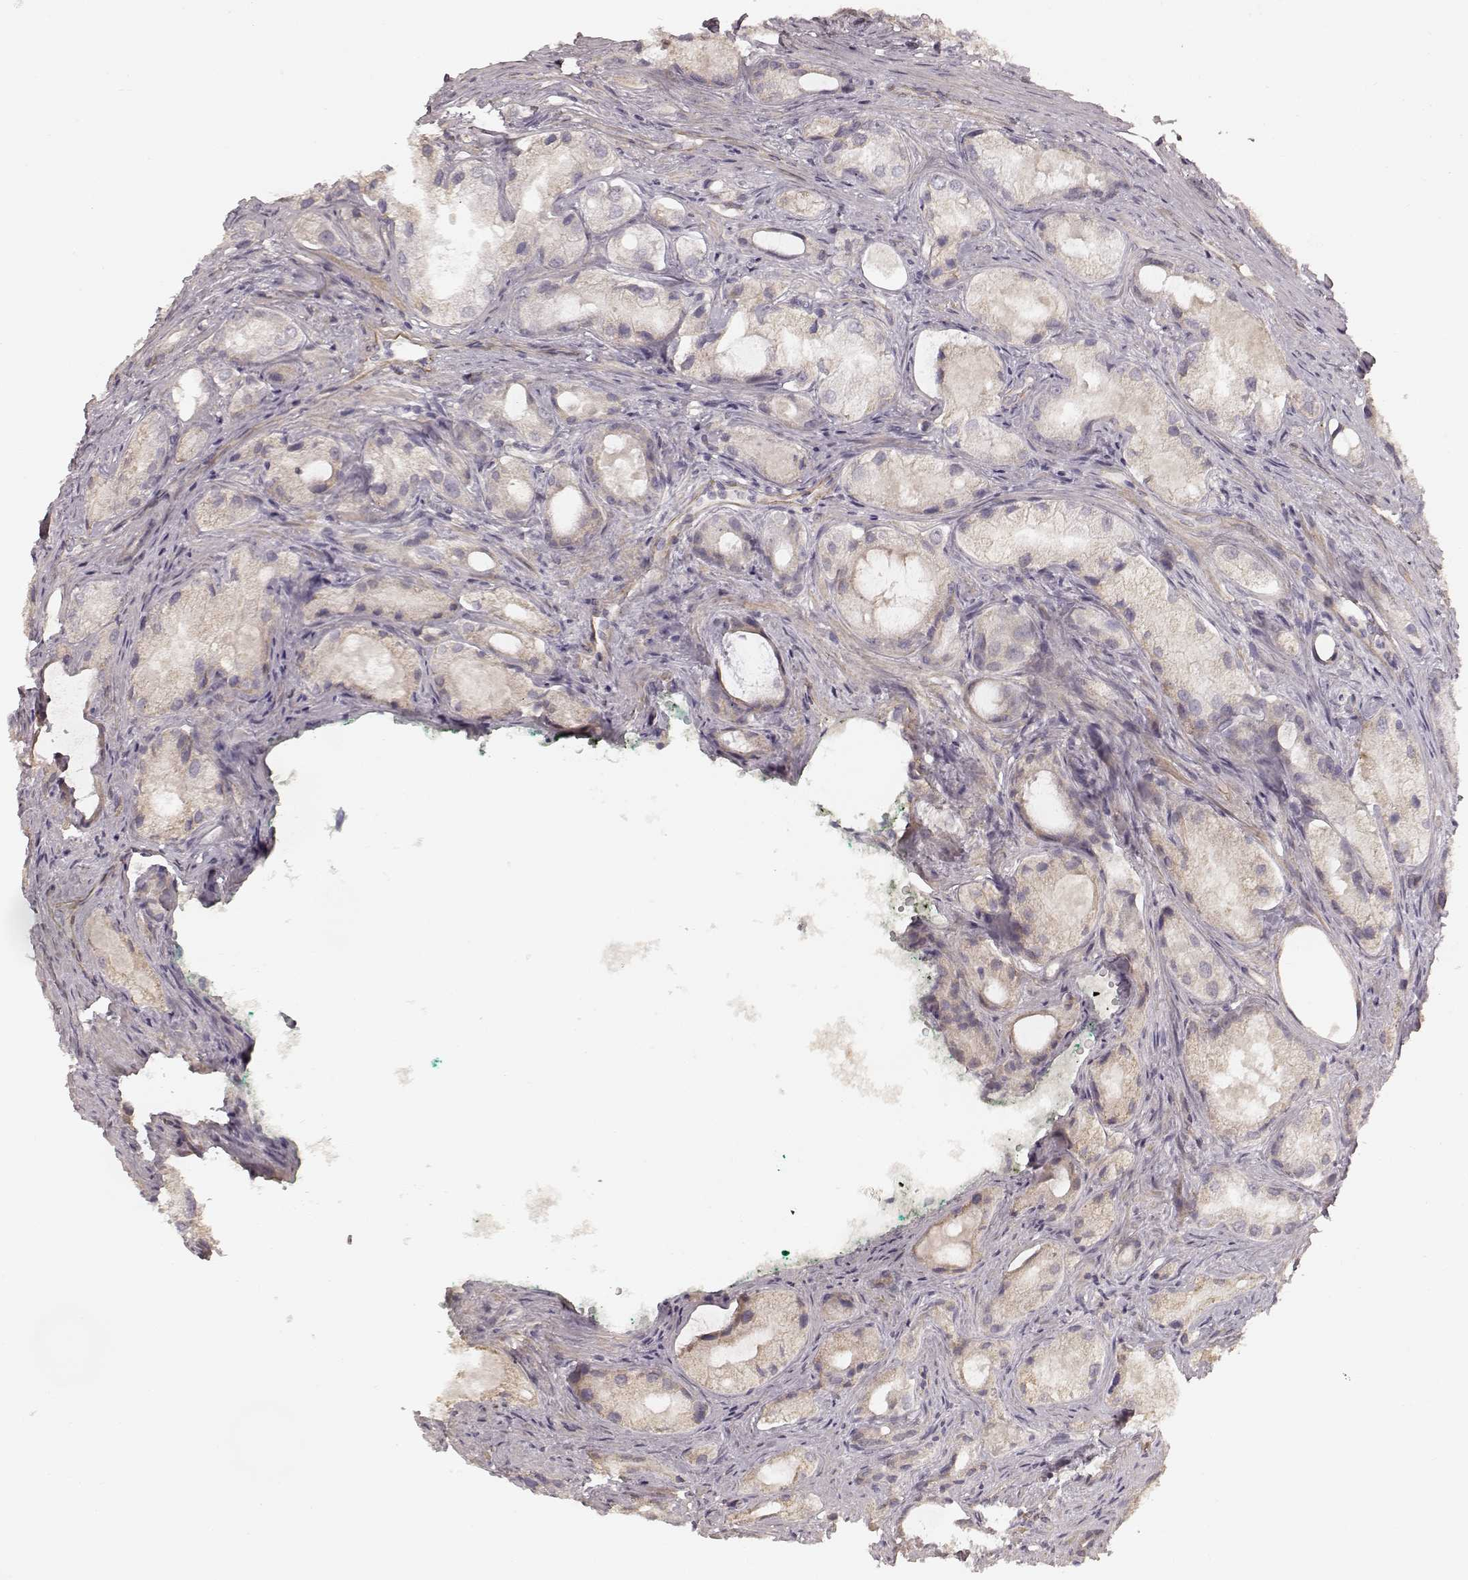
{"staining": {"intensity": "negative", "quantity": "none", "location": "none"}, "tissue": "prostate cancer", "cell_type": "Tumor cells", "image_type": "cancer", "snomed": [{"axis": "morphology", "description": "Adenocarcinoma, Low grade"}, {"axis": "topography", "description": "Prostate"}], "caption": "An immunohistochemistry (IHC) histopathology image of prostate cancer (adenocarcinoma (low-grade)) is shown. There is no staining in tumor cells of prostate cancer (adenocarcinoma (low-grade)).", "gene": "KCNJ9", "patient": {"sex": "male", "age": 68}}